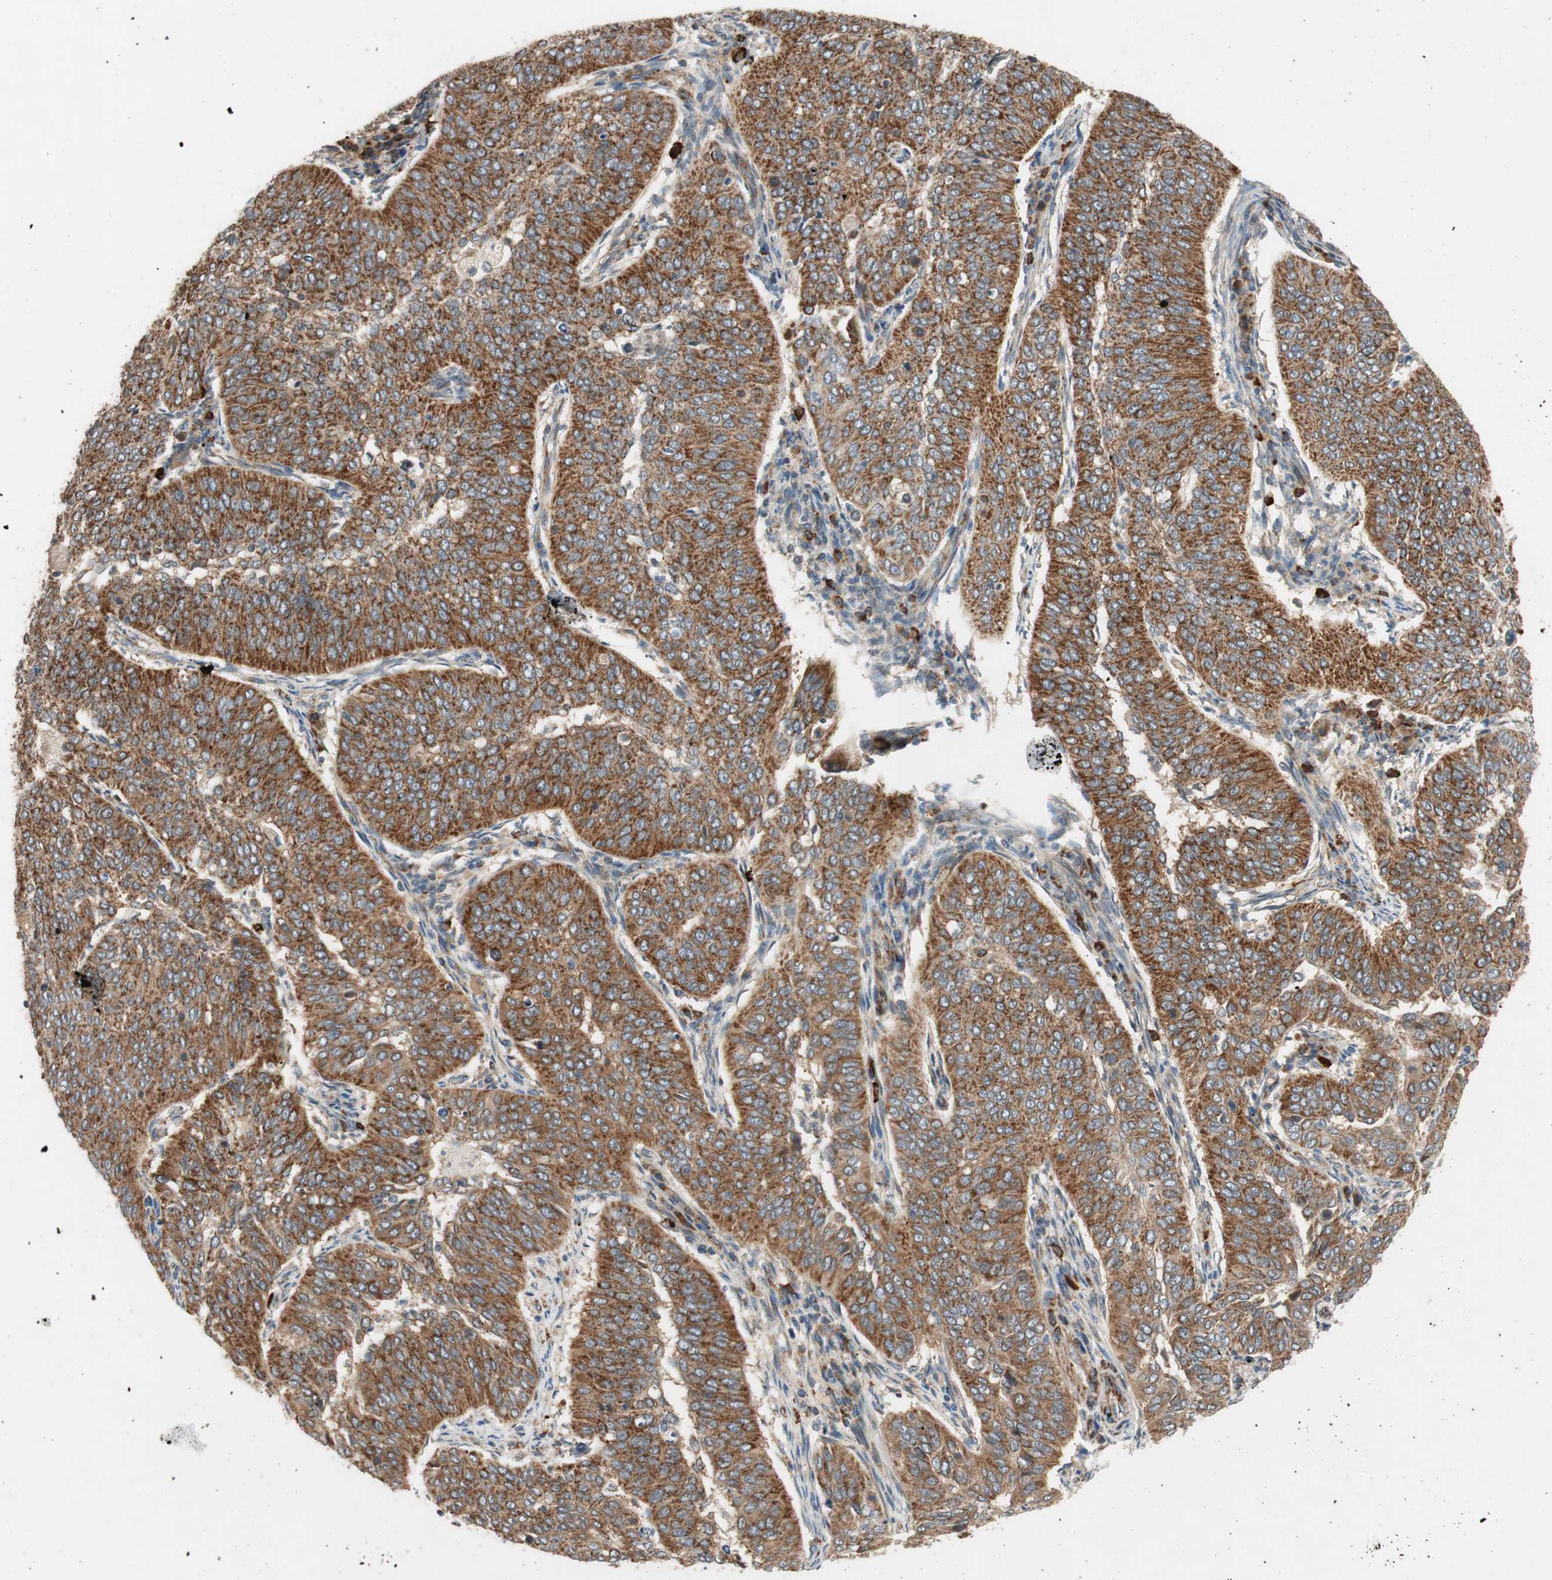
{"staining": {"intensity": "strong", "quantity": ">75%", "location": "cytoplasmic/membranous"}, "tissue": "cervical cancer", "cell_type": "Tumor cells", "image_type": "cancer", "snomed": [{"axis": "morphology", "description": "Normal tissue, NOS"}, {"axis": "morphology", "description": "Squamous cell carcinoma, NOS"}, {"axis": "topography", "description": "Cervix"}], "caption": "High-magnification brightfield microscopy of cervical cancer (squamous cell carcinoma) stained with DAB (brown) and counterstained with hematoxylin (blue). tumor cells exhibit strong cytoplasmic/membranous staining is seen in about>75% of cells.", "gene": "AKAP1", "patient": {"sex": "female", "age": 39}}